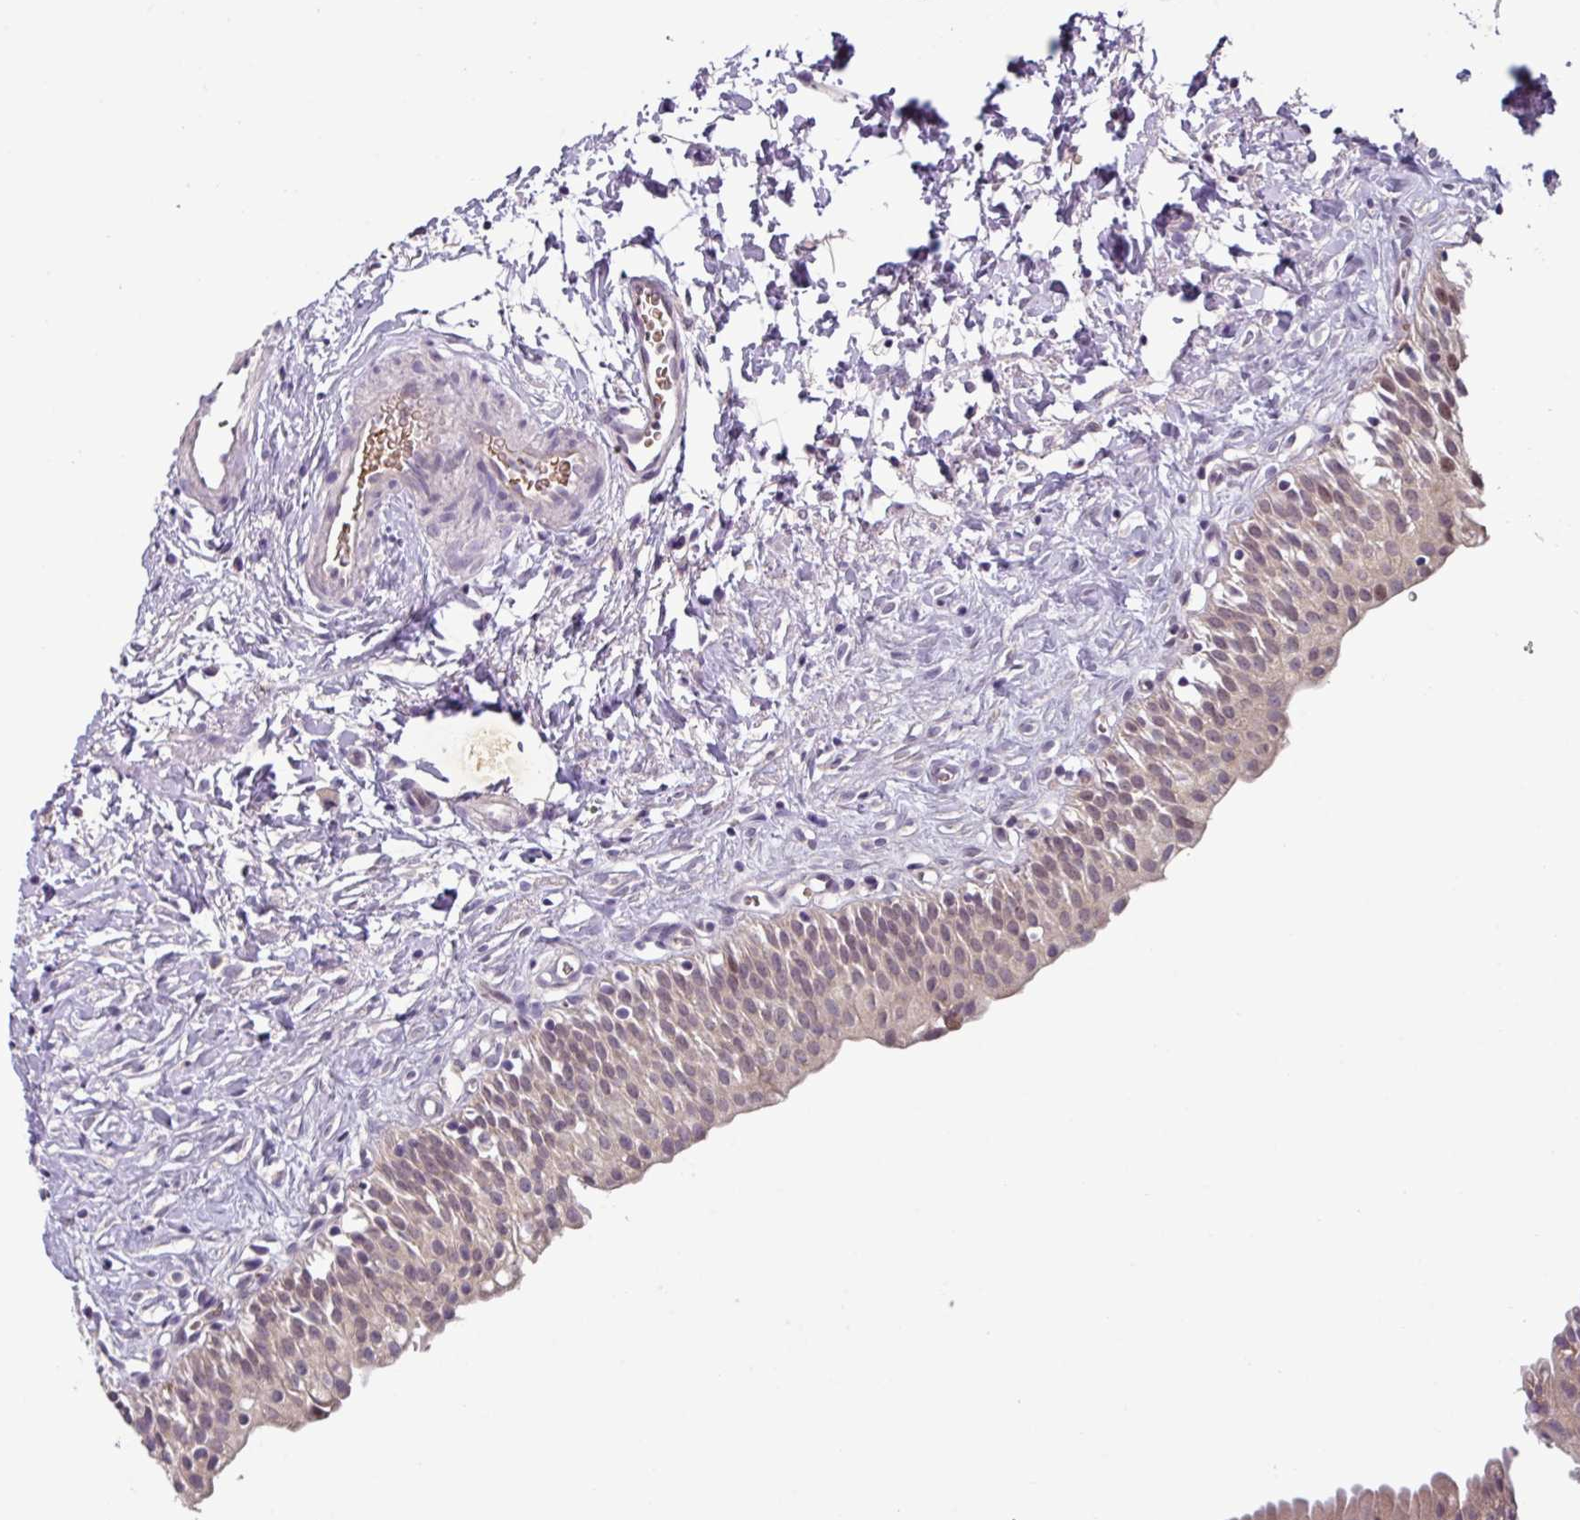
{"staining": {"intensity": "weak", "quantity": "25%-75%", "location": "cytoplasmic/membranous,nuclear"}, "tissue": "urinary bladder", "cell_type": "Urothelial cells", "image_type": "normal", "snomed": [{"axis": "morphology", "description": "Normal tissue, NOS"}, {"axis": "topography", "description": "Urinary bladder"}], "caption": "Protein staining of normal urinary bladder demonstrates weak cytoplasmic/membranous,nuclear positivity in approximately 25%-75% of urothelial cells.", "gene": "SLC5A10", "patient": {"sex": "male", "age": 51}}